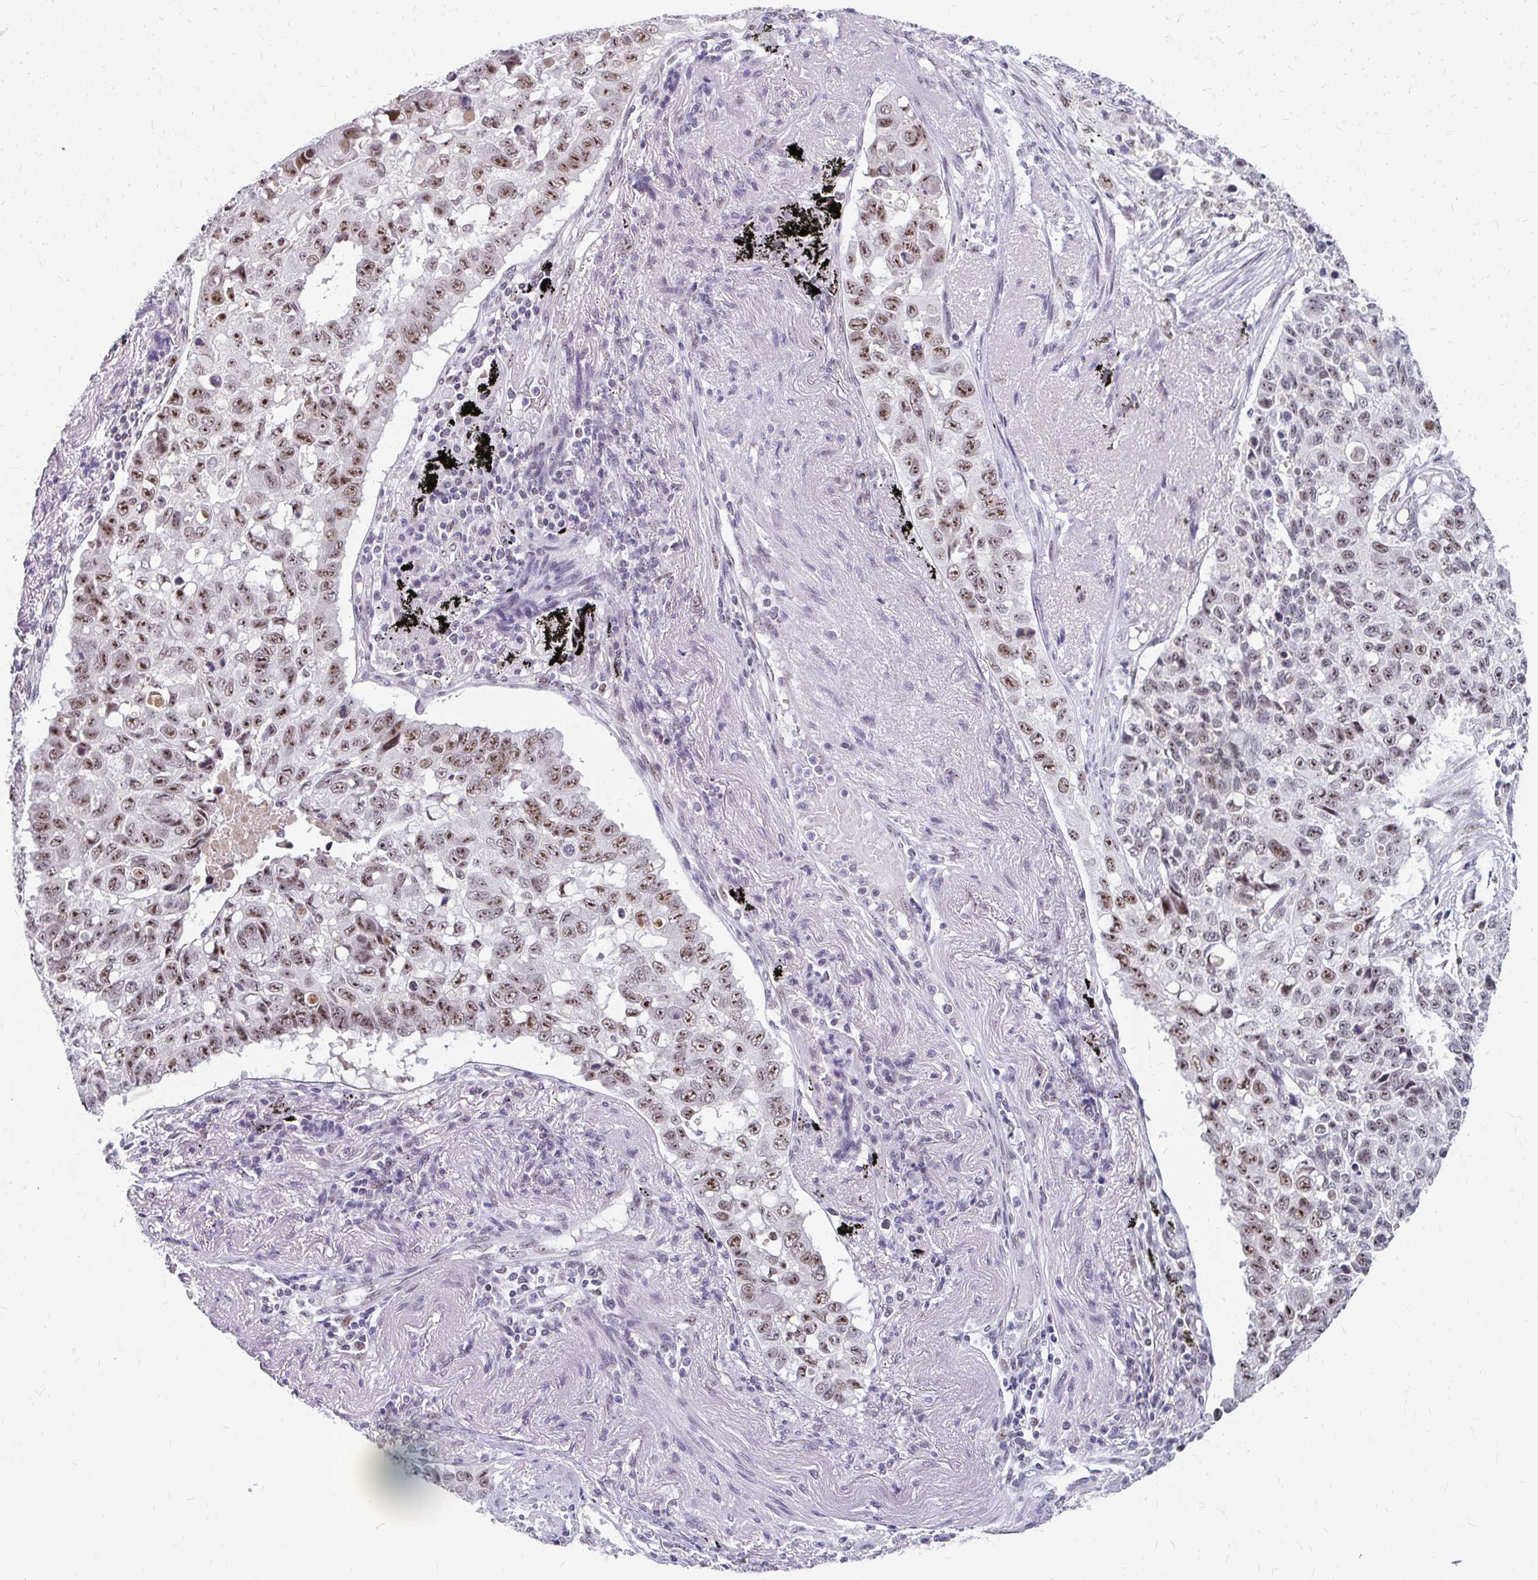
{"staining": {"intensity": "moderate", "quantity": ">75%", "location": "nuclear"}, "tissue": "lung cancer", "cell_type": "Tumor cells", "image_type": "cancer", "snomed": [{"axis": "morphology", "description": "Squamous cell carcinoma, NOS"}, {"axis": "topography", "description": "Lung"}], "caption": "Immunohistochemical staining of lung squamous cell carcinoma displays moderate nuclear protein staining in approximately >75% of tumor cells.", "gene": "GTF2H1", "patient": {"sex": "male", "age": 60}}